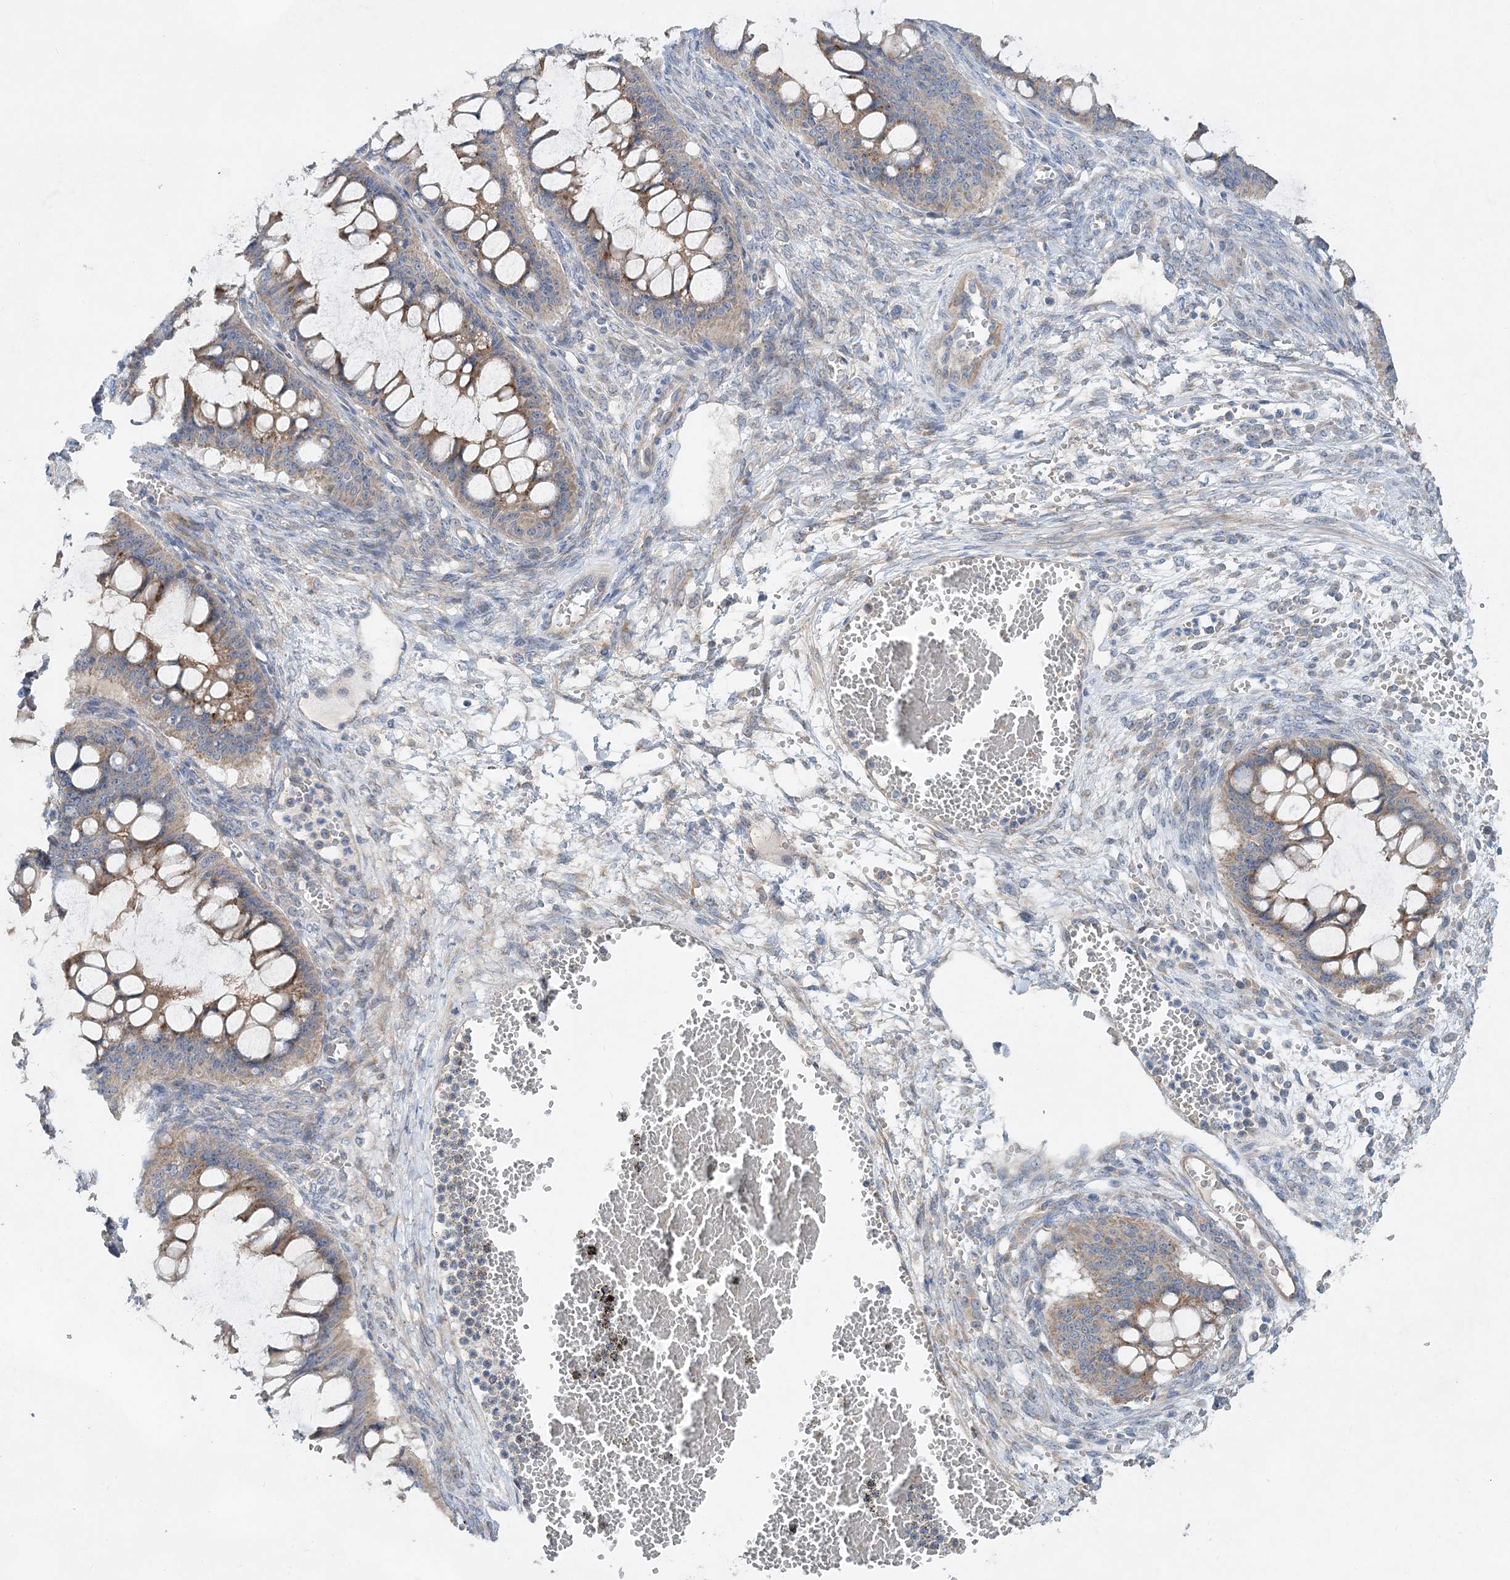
{"staining": {"intensity": "moderate", "quantity": ">75%", "location": "cytoplasmic/membranous"}, "tissue": "ovarian cancer", "cell_type": "Tumor cells", "image_type": "cancer", "snomed": [{"axis": "morphology", "description": "Cystadenocarcinoma, mucinous, NOS"}, {"axis": "topography", "description": "Ovary"}], "caption": "The immunohistochemical stain highlights moderate cytoplasmic/membranous expression in tumor cells of ovarian mucinous cystadenocarcinoma tissue.", "gene": "TRAPPC13", "patient": {"sex": "female", "age": 73}}